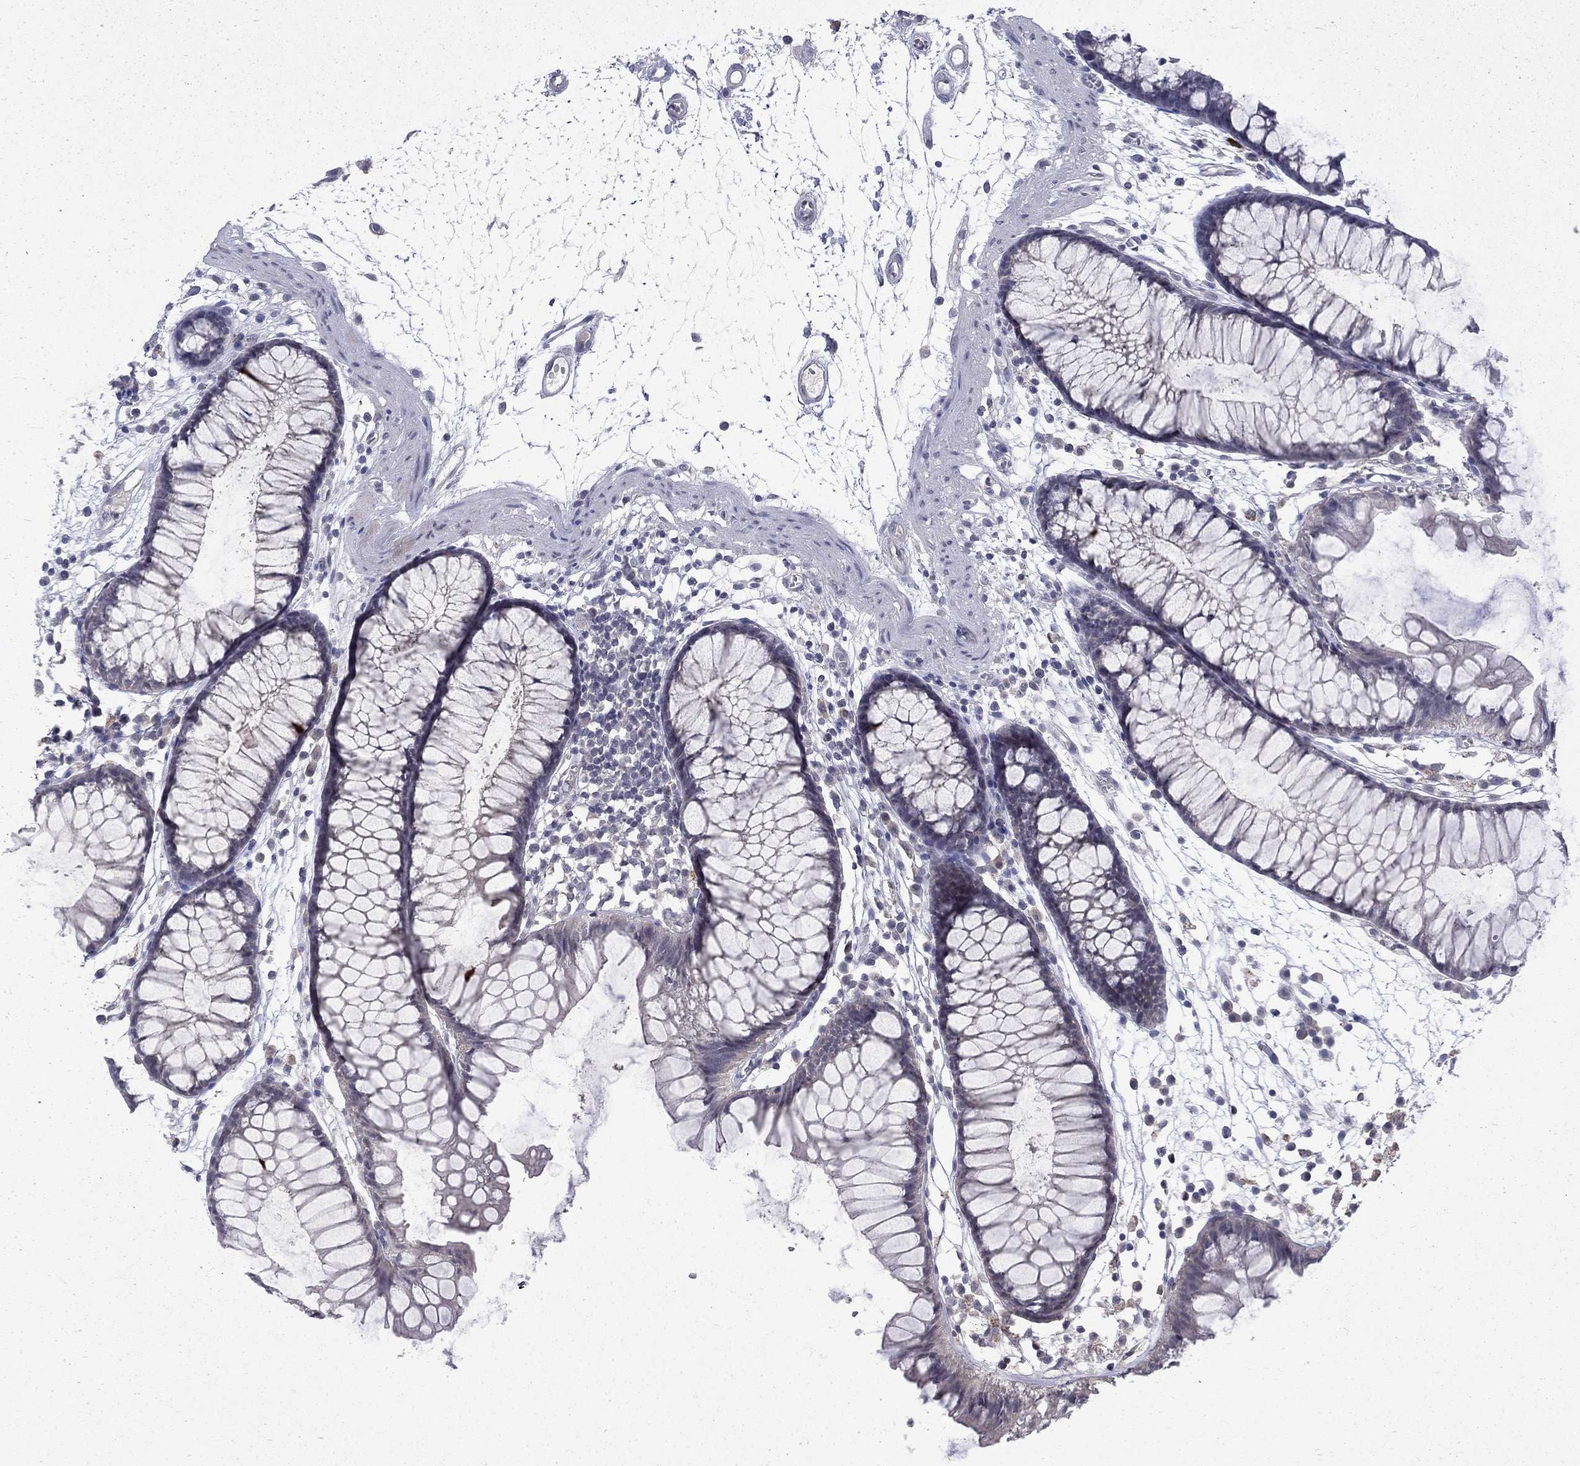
{"staining": {"intensity": "negative", "quantity": "none", "location": "none"}, "tissue": "colon", "cell_type": "Endothelial cells", "image_type": "normal", "snomed": [{"axis": "morphology", "description": "Normal tissue, NOS"}, {"axis": "morphology", "description": "Adenocarcinoma, NOS"}, {"axis": "topography", "description": "Colon"}], "caption": "Colon stained for a protein using immunohistochemistry (IHC) exhibits no positivity endothelial cells.", "gene": "CHAT", "patient": {"sex": "male", "age": 65}}